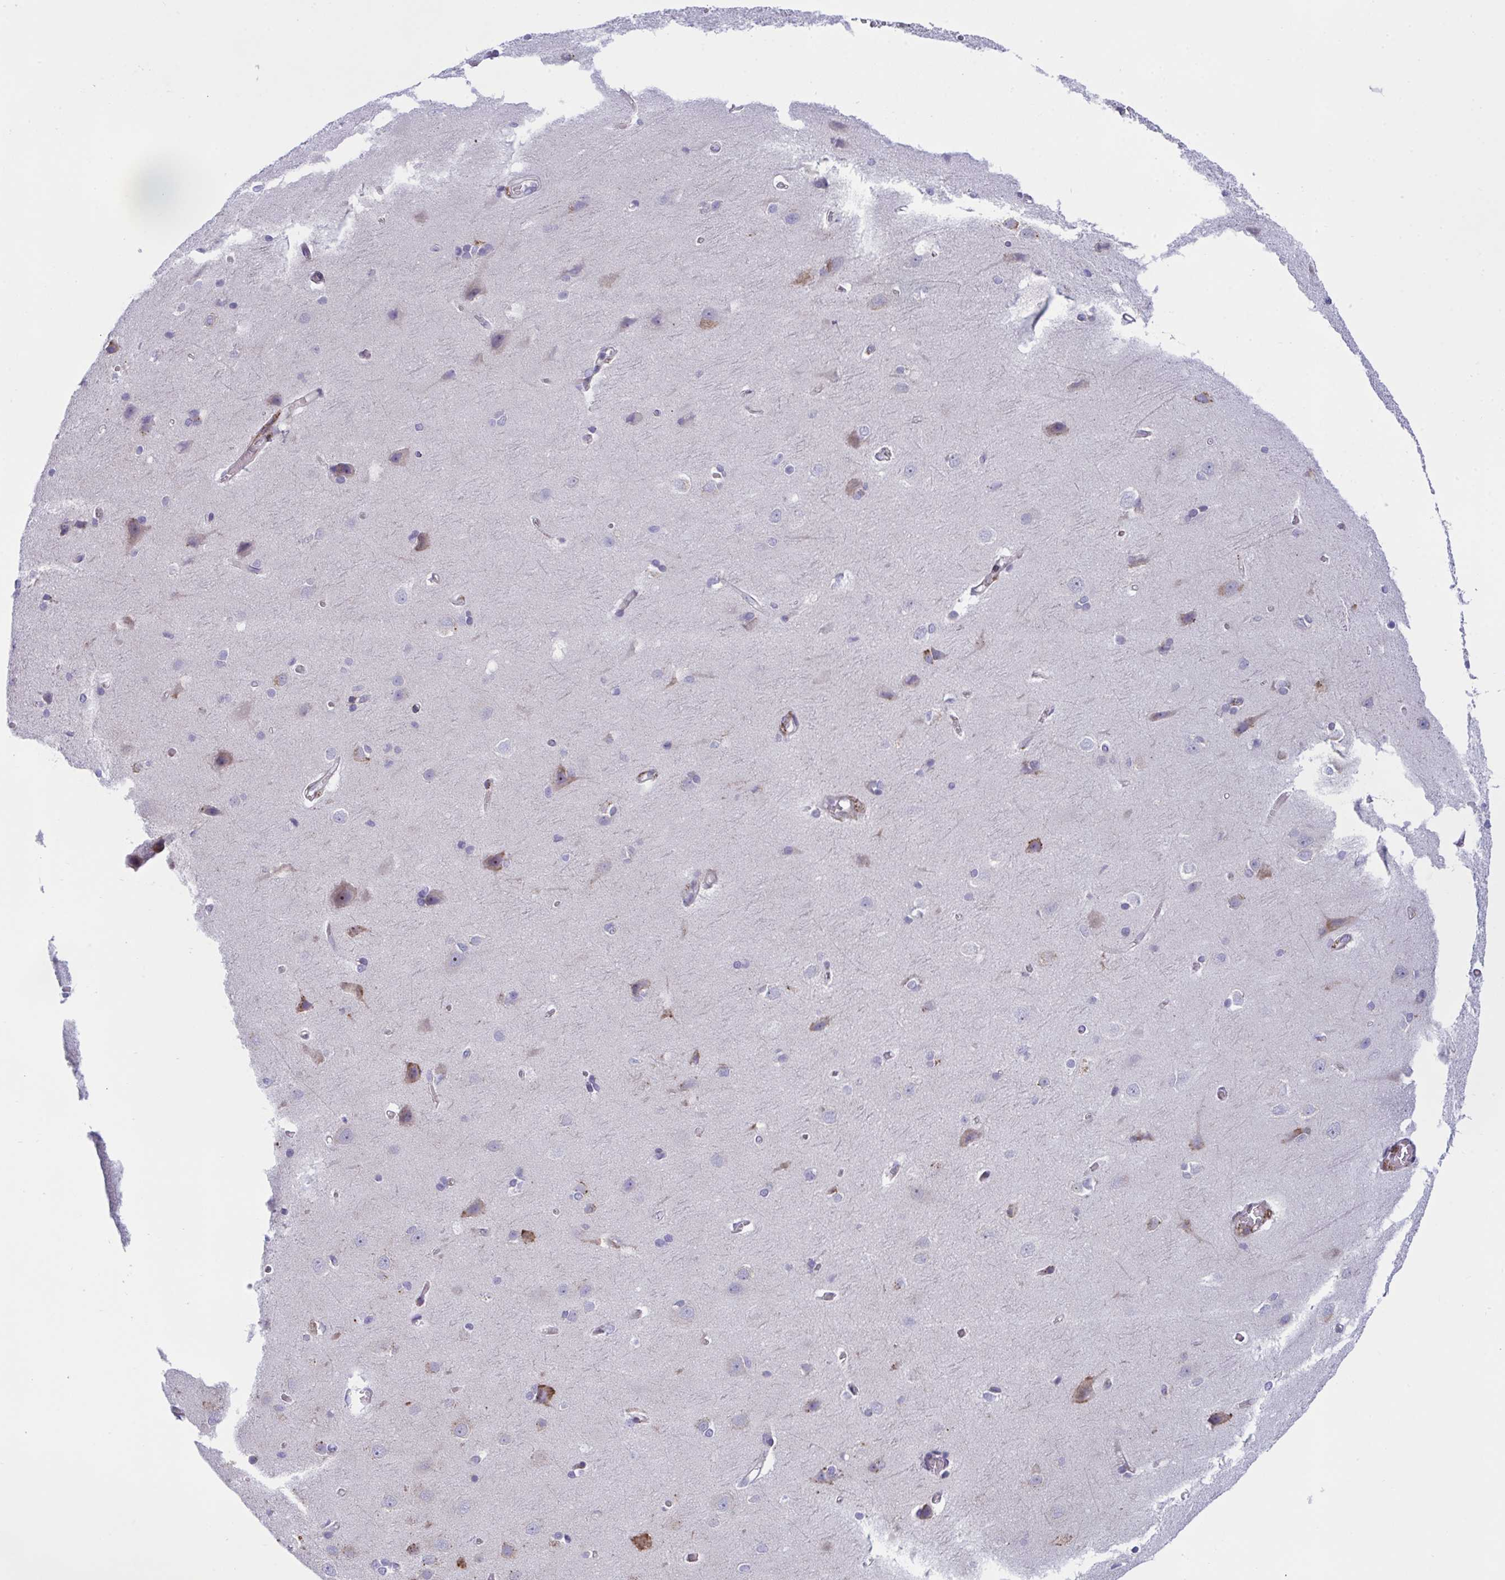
{"staining": {"intensity": "weak", "quantity": "25%-75%", "location": "cytoplasmic/membranous"}, "tissue": "cerebral cortex", "cell_type": "Endothelial cells", "image_type": "normal", "snomed": [{"axis": "morphology", "description": "Normal tissue, NOS"}, {"axis": "topography", "description": "Cerebral cortex"}], "caption": "Protein staining by immunohistochemistry demonstrates weak cytoplasmic/membranous positivity in approximately 25%-75% of endothelial cells in benign cerebral cortex.", "gene": "MYMK", "patient": {"sex": "male", "age": 37}}